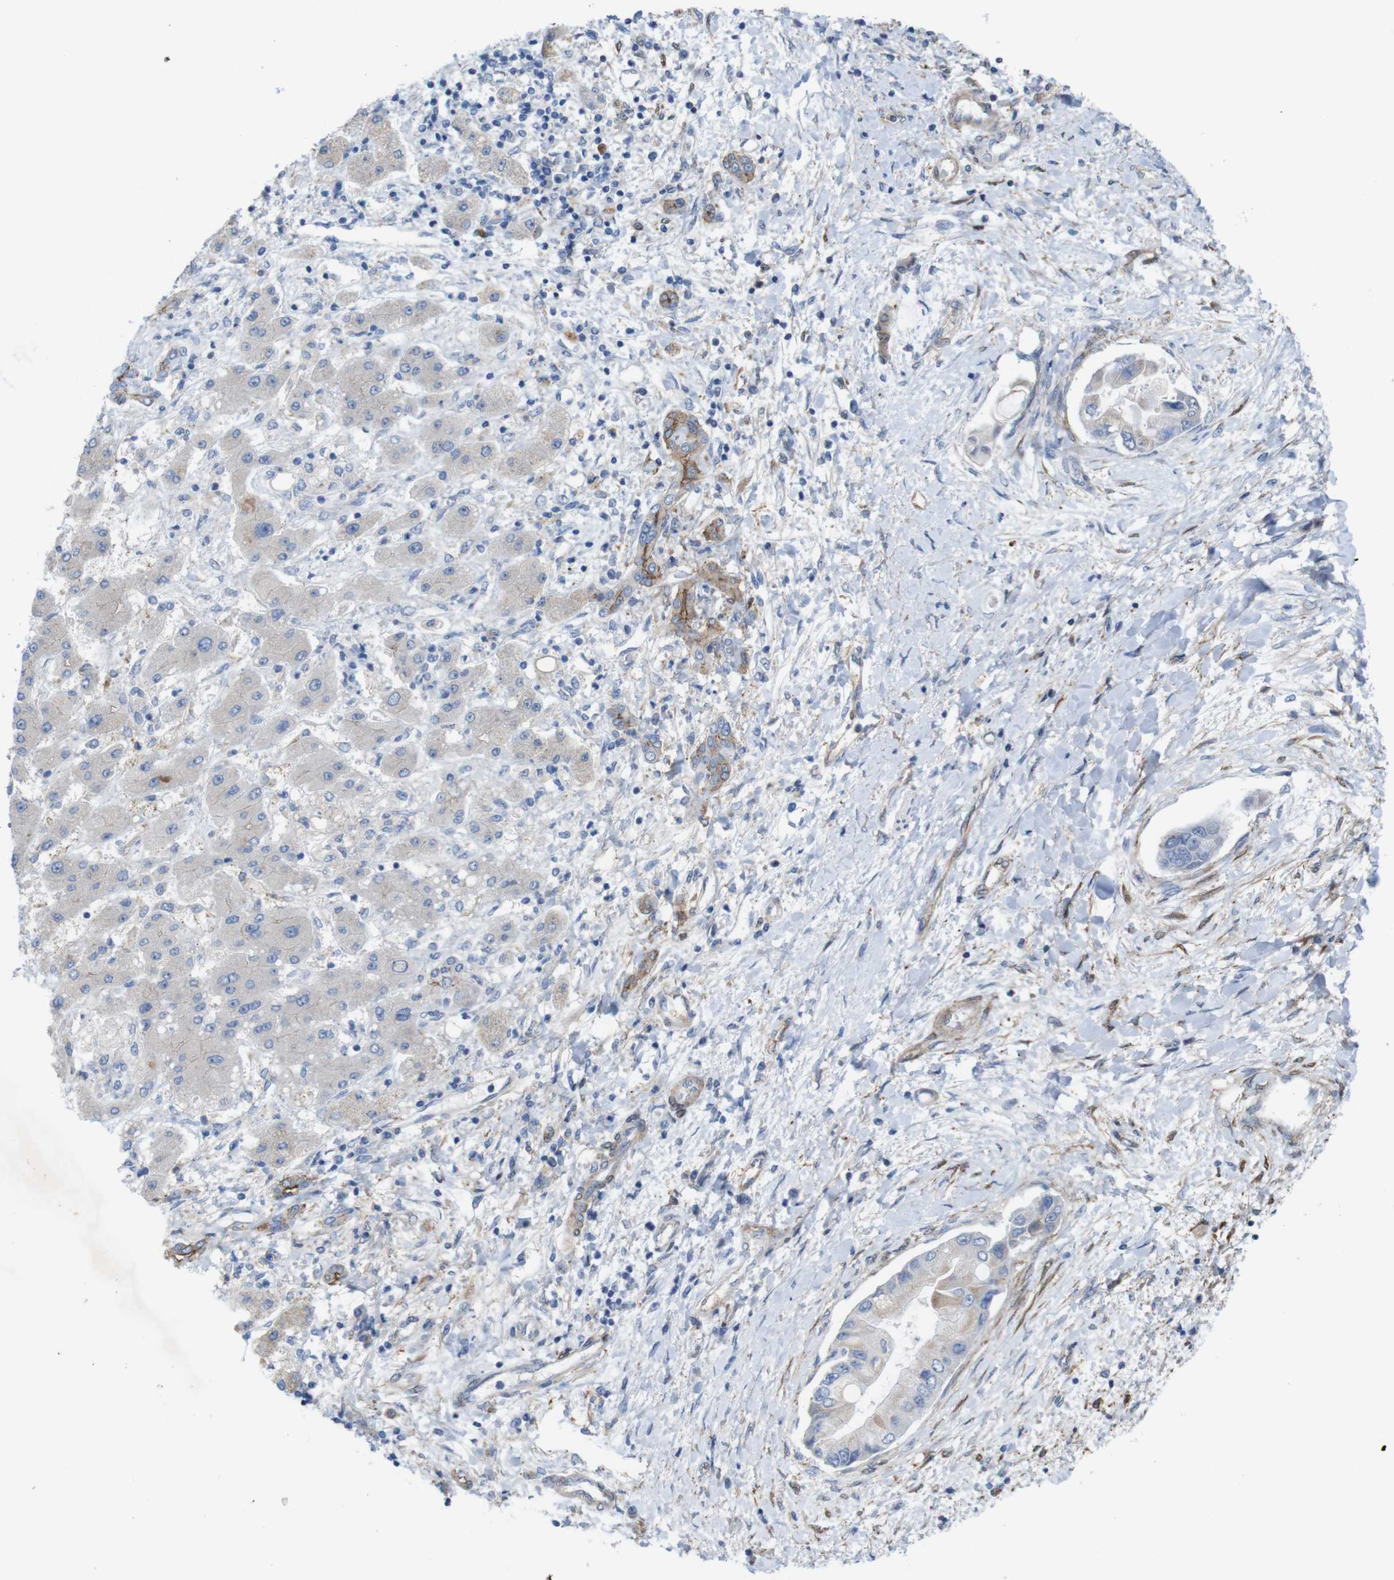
{"staining": {"intensity": "weak", "quantity": ">75%", "location": "cytoplasmic/membranous"}, "tissue": "liver cancer", "cell_type": "Tumor cells", "image_type": "cancer", "snomed": [{"axis": "morphology", "description": "Cholangiocarcinoma"}, {"axis": "topography", "description": "Liver"}], "caption": "Liver cancer stained for a protein displays weak cytoplasmic/membranous positivity in tumor cells. The staining is performed using DAB (3,3'-diaminobenzidine) brown chromogen to label protein expression. The nuclei are counter-stained blue using hematoxylin.", "gene": "PTGER4", "patient": {"sex": "male", "age": 50}}